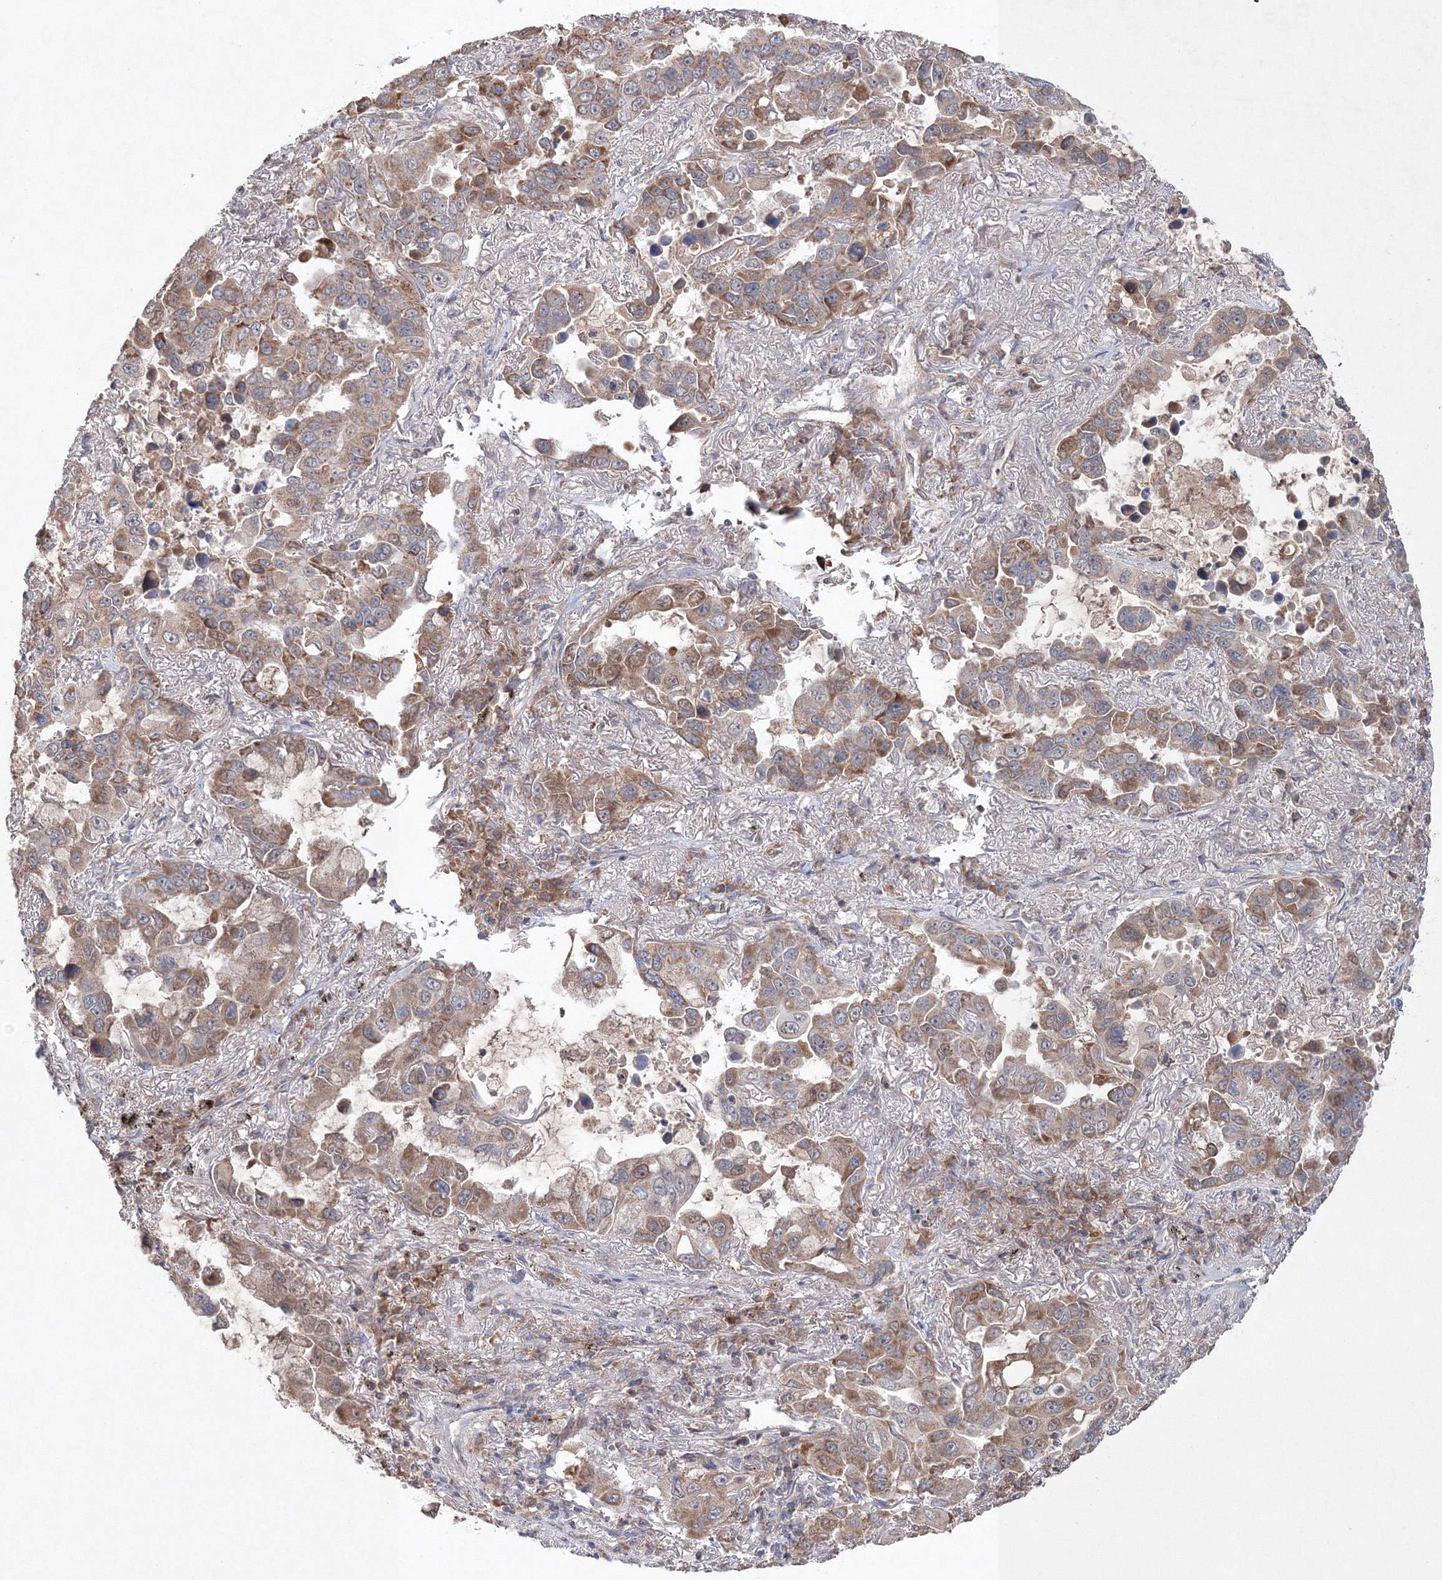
{"staining": {"intensity": "moderate", "quantity": ">75%", "location": "cytoplasmic/membranous"}, "tissue": "lung cancer", "cell_type": "Tumor cells", "image_type": "cancer", "snomed": [{"axis": "morphology", "description": "Adenocarcinoma, NOS"}, {"axis": "topography", "description": "Lung"}], "caption": "Protein expression analysis of human adenocarcinoma (lung) reveals moderate cytoplasmic/membranous expression in about >75% of tumor cells.", "gene": "NOA1", "patient": {"sex": "male", "age": 64}}